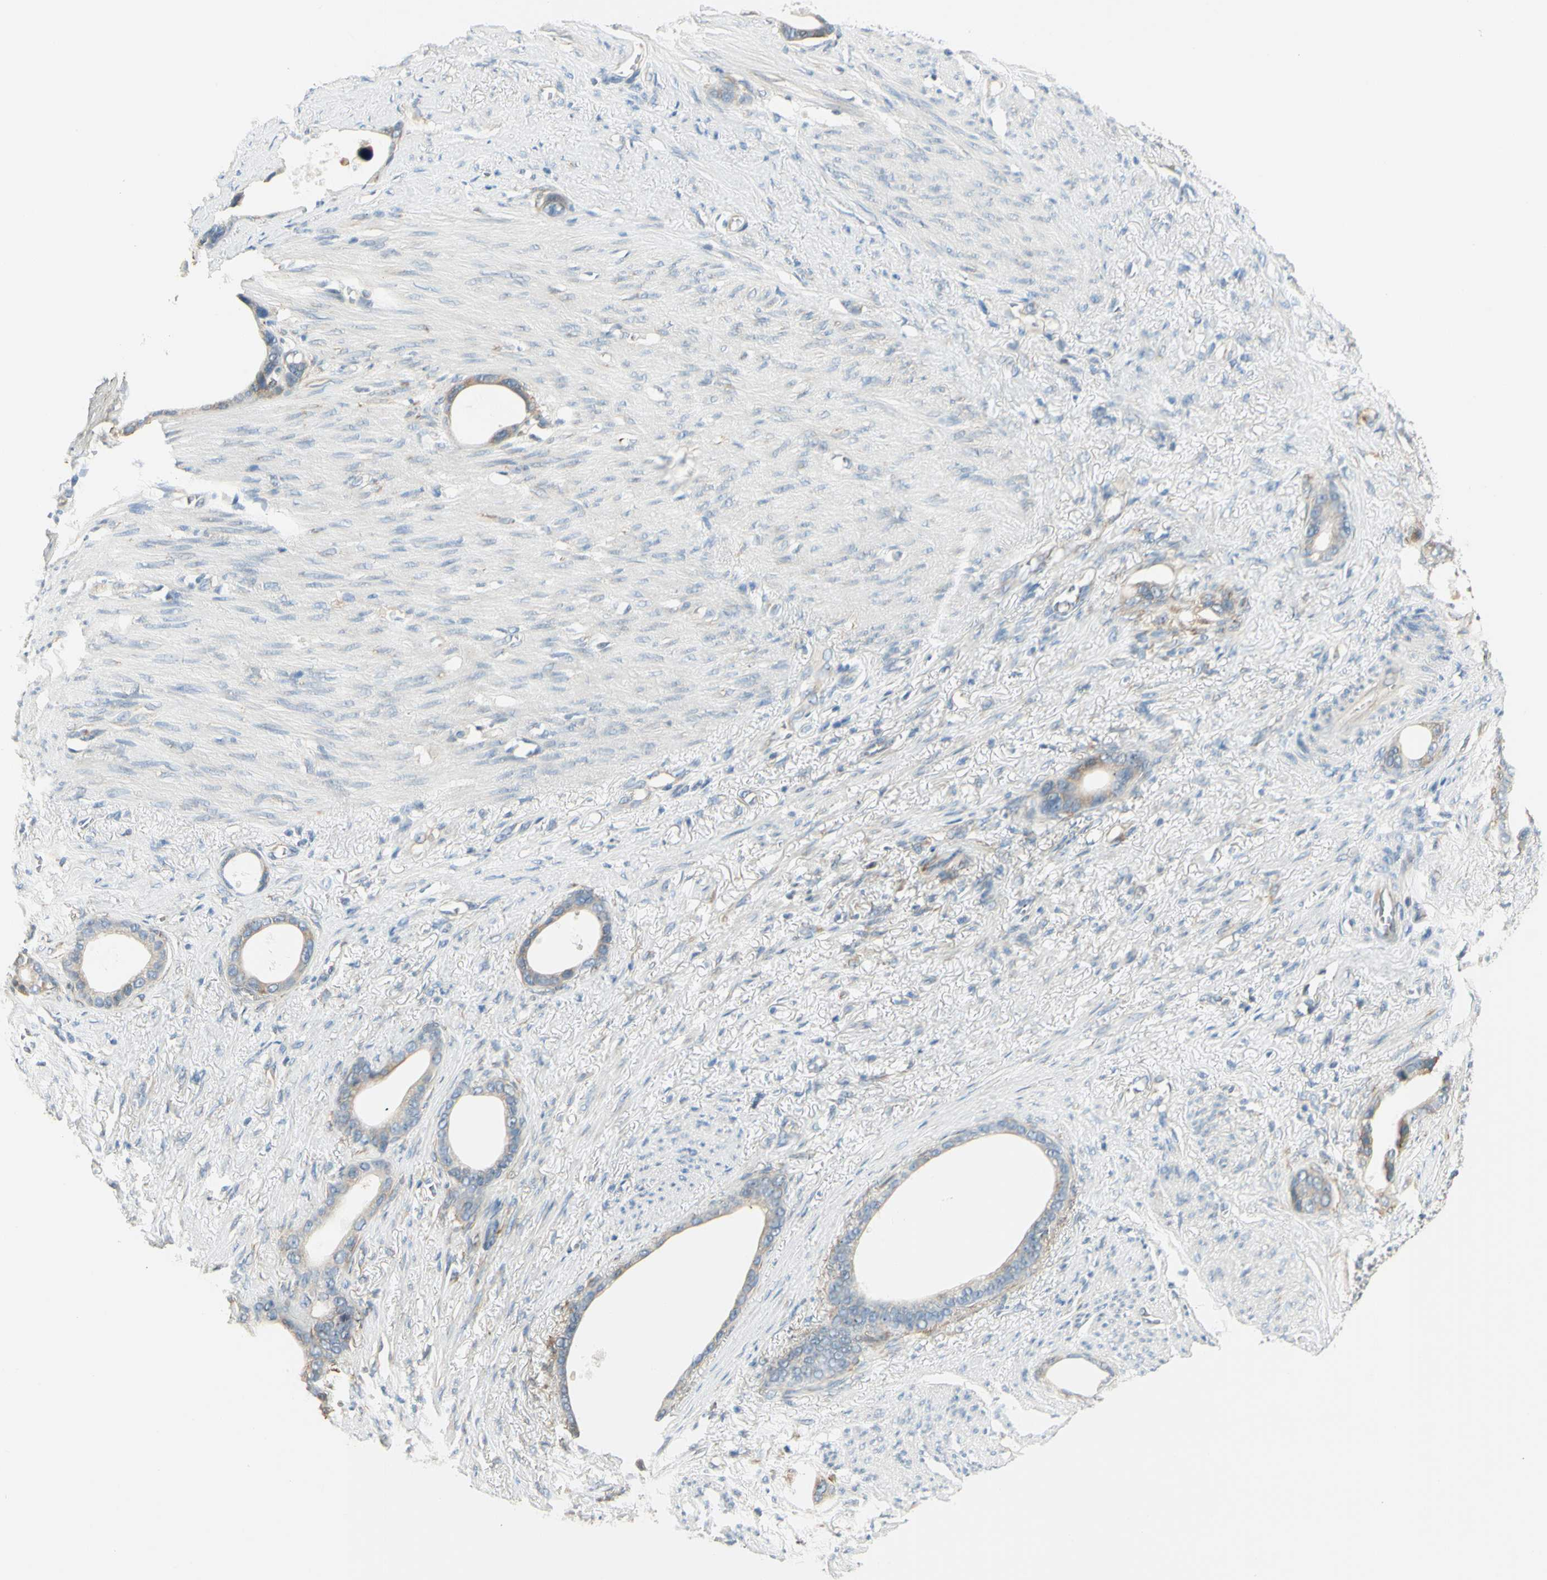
{"staining": {"intensity": "weak", "quantity": "25%-75%", "location": "cytoplasmic/membranous"}, "tissue": "stomach cancer", "cell_type": "Tumor cells", "image_type": "cancer", "snomed": [{"axis": "morphology", "description": "Adenocarcinoma, NOS"}, {"axis": "topography", "description": "Stomach"}], "caption": "This is a histology image of immunohistochemistry (IHC) staining of stomach cancer (adenocarcinoma), which shows weak positivity in the cytoplasmic/membranous of tumor cells.", "gene": "IGDCC4", "patient": {"sex": "female", "age": 75}}